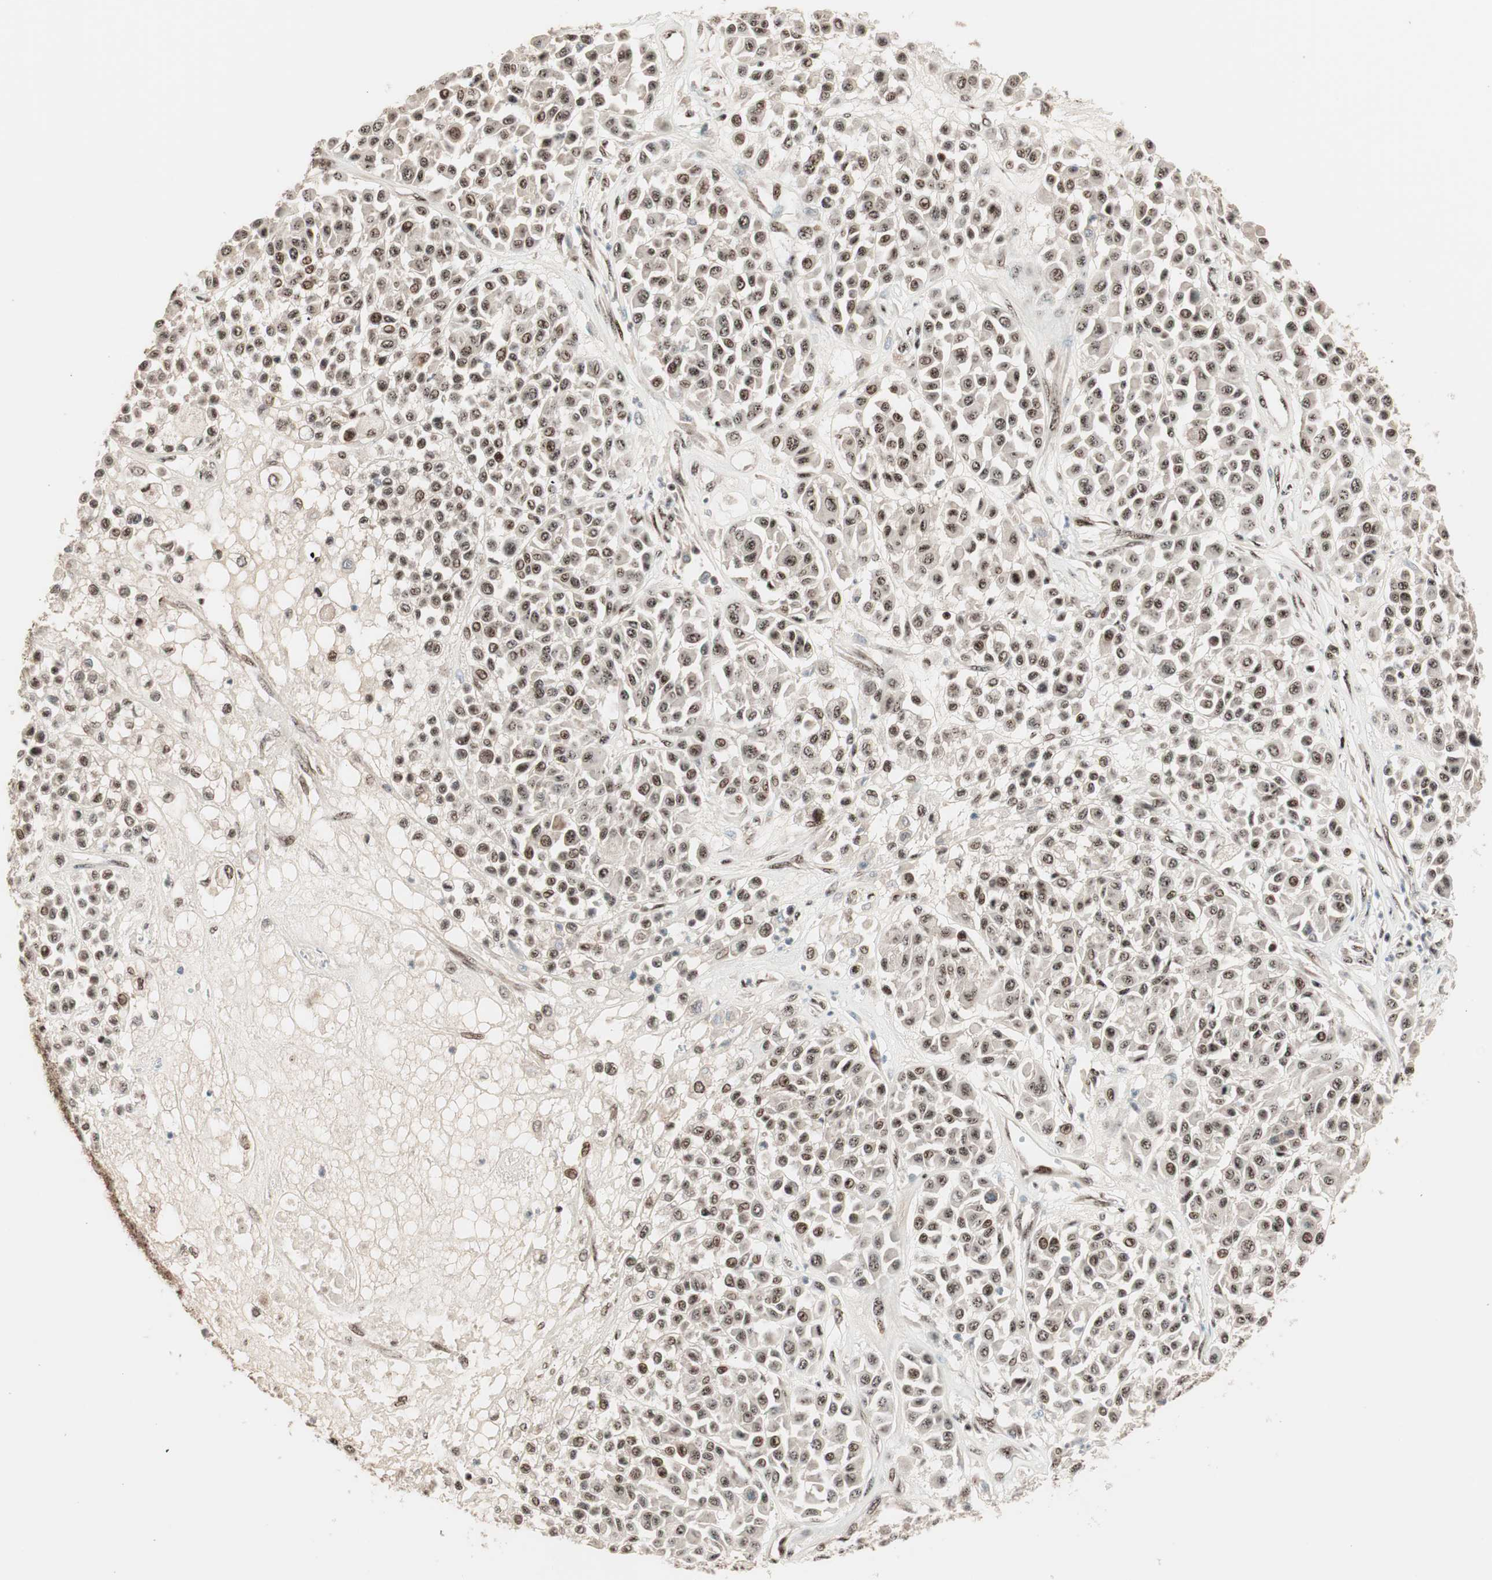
{"staining": {"intensity": "moderate", "quantity": ">75%", "location": "nuclear"}, "tissue": "melanoma", "cell_type": "Tumor cells", "image_type": "cancer", "snomed": [{"axis": "morphology", "description": "Malignant melanoma, Metastatic site"}, {"axis": "topography", "description": "Soft tissue"}], "caption": "Melanoma tissue demonstrates moderate nuclear staining in approximately >75% of tumor cells", "gene": "NR5A2", "patient": {"sex": "male", "age": 41}}